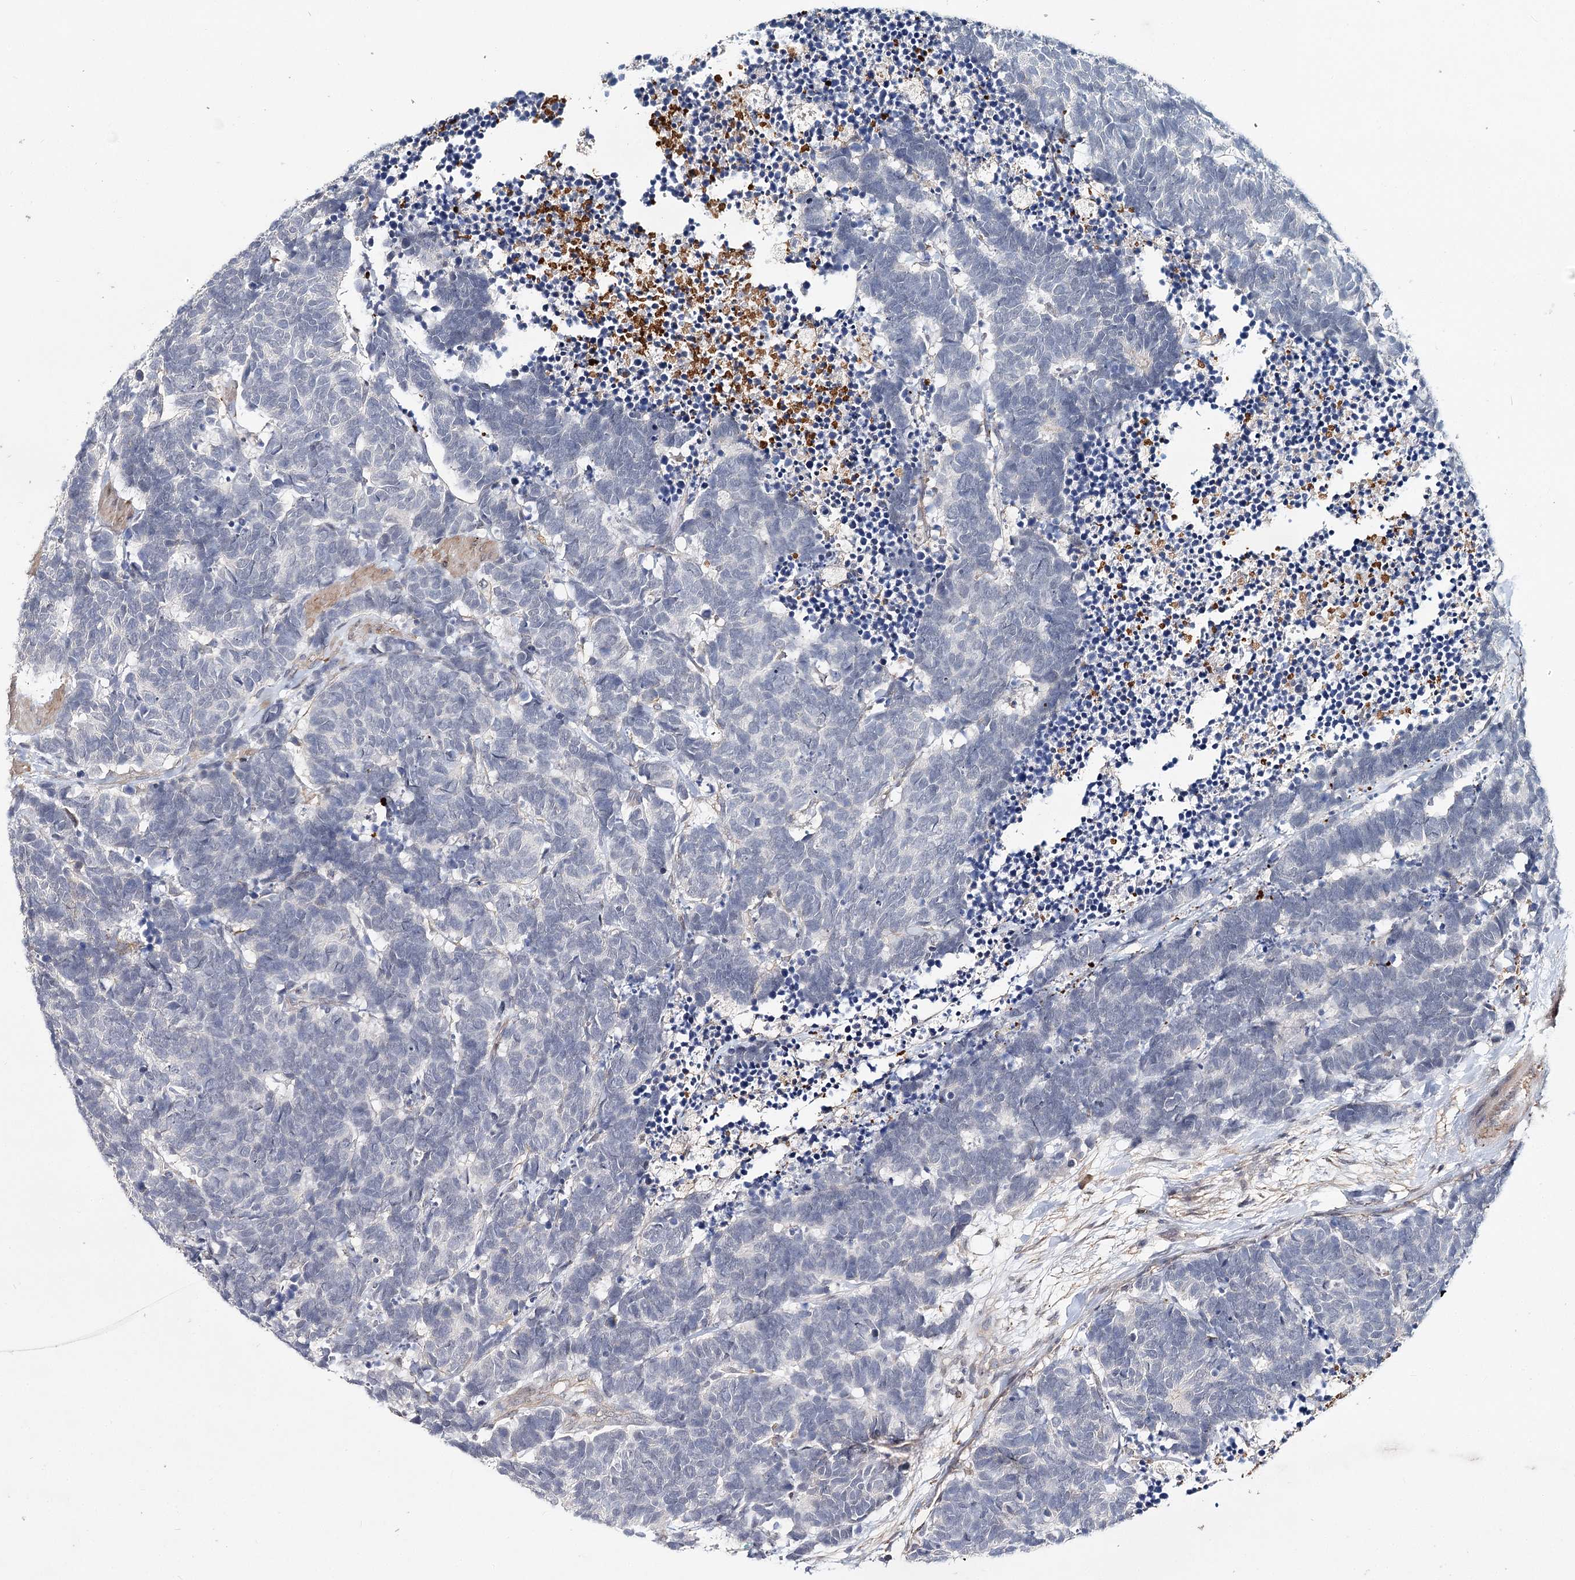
{"staining": {"intensity": "negative", "quantity": "none", "location": "none"}, "tissue": "carcinoid", "cell_type": "Tumor cells", "image_type": "cancer", "snomed": [{"axis": "morphology", "description": "Carcinoma, NOS"}, {"axis": "morphology", "description": "Carcinoid, malignant, NOS"}, {"axis": "topography", "description": "Urinary bladder"}], "caption": "DAB immunohistochemical staining of human carcinoid reveals no significant positivity in tumor cells.", "gene": "TMEM218", "patient": {"sex": "male", "age": 57}}